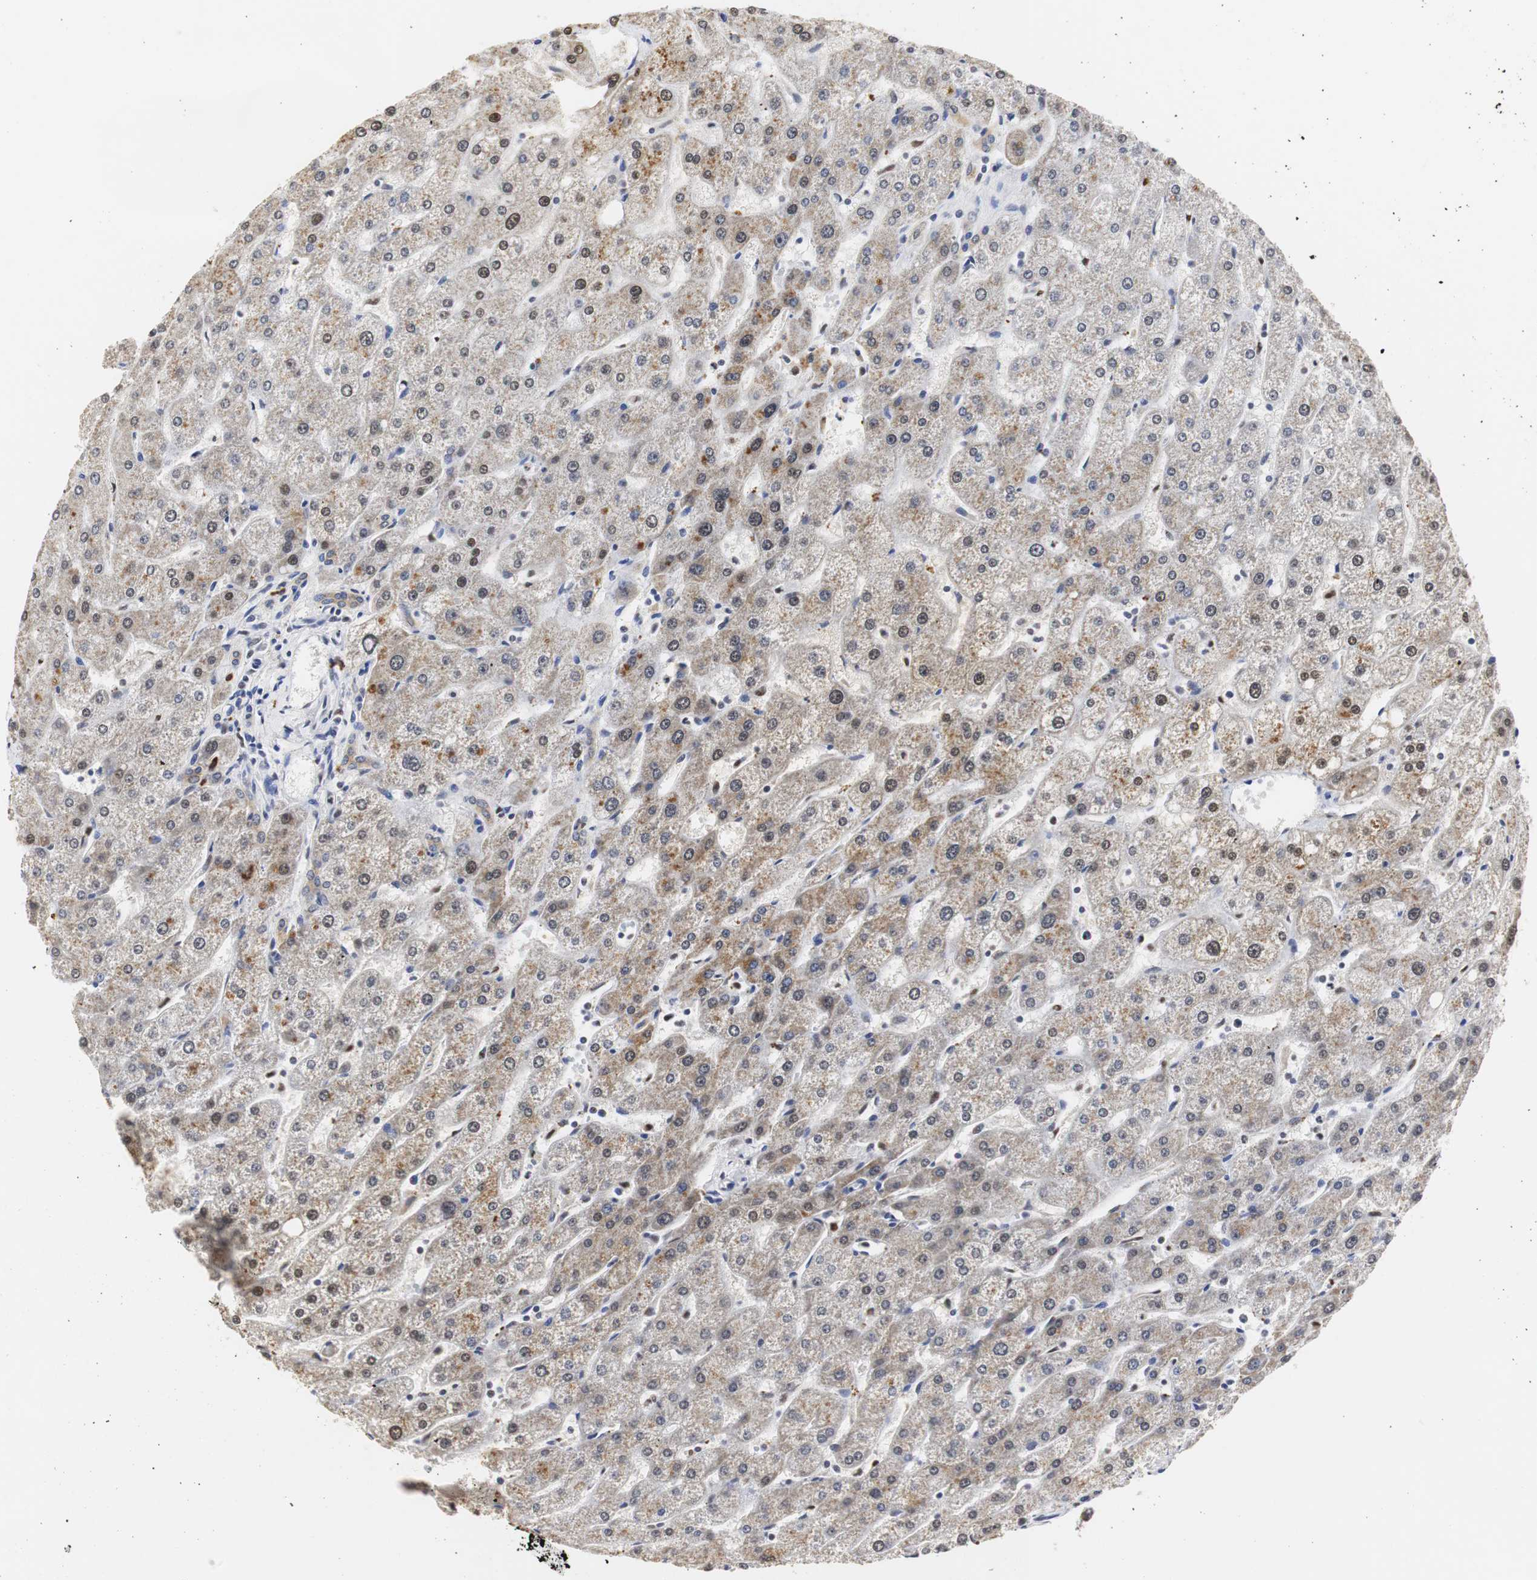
{"staining": {"intensity": "weak", "quantity": ">75%", "location": "cytoplasmic/membranous"}, "tissue": "liver", "cell_type": "Cholangiocytes", "image_type": "normal", "snomed": [{"axis": "morphology", "description": "Normal tissue, NOS"}, {"axis": "topography", "description": "Liver"}], "caption": "Immunohistochemistry histopathology image of unremarkable human liver stained for a protein (brown), which exhibits low levels of weak cytoplasmic/membranous staining in approximately >75% of cholangiocytes.", "gene": "ZFC3H1", "patient": {"sex": "male", "age": 67}}